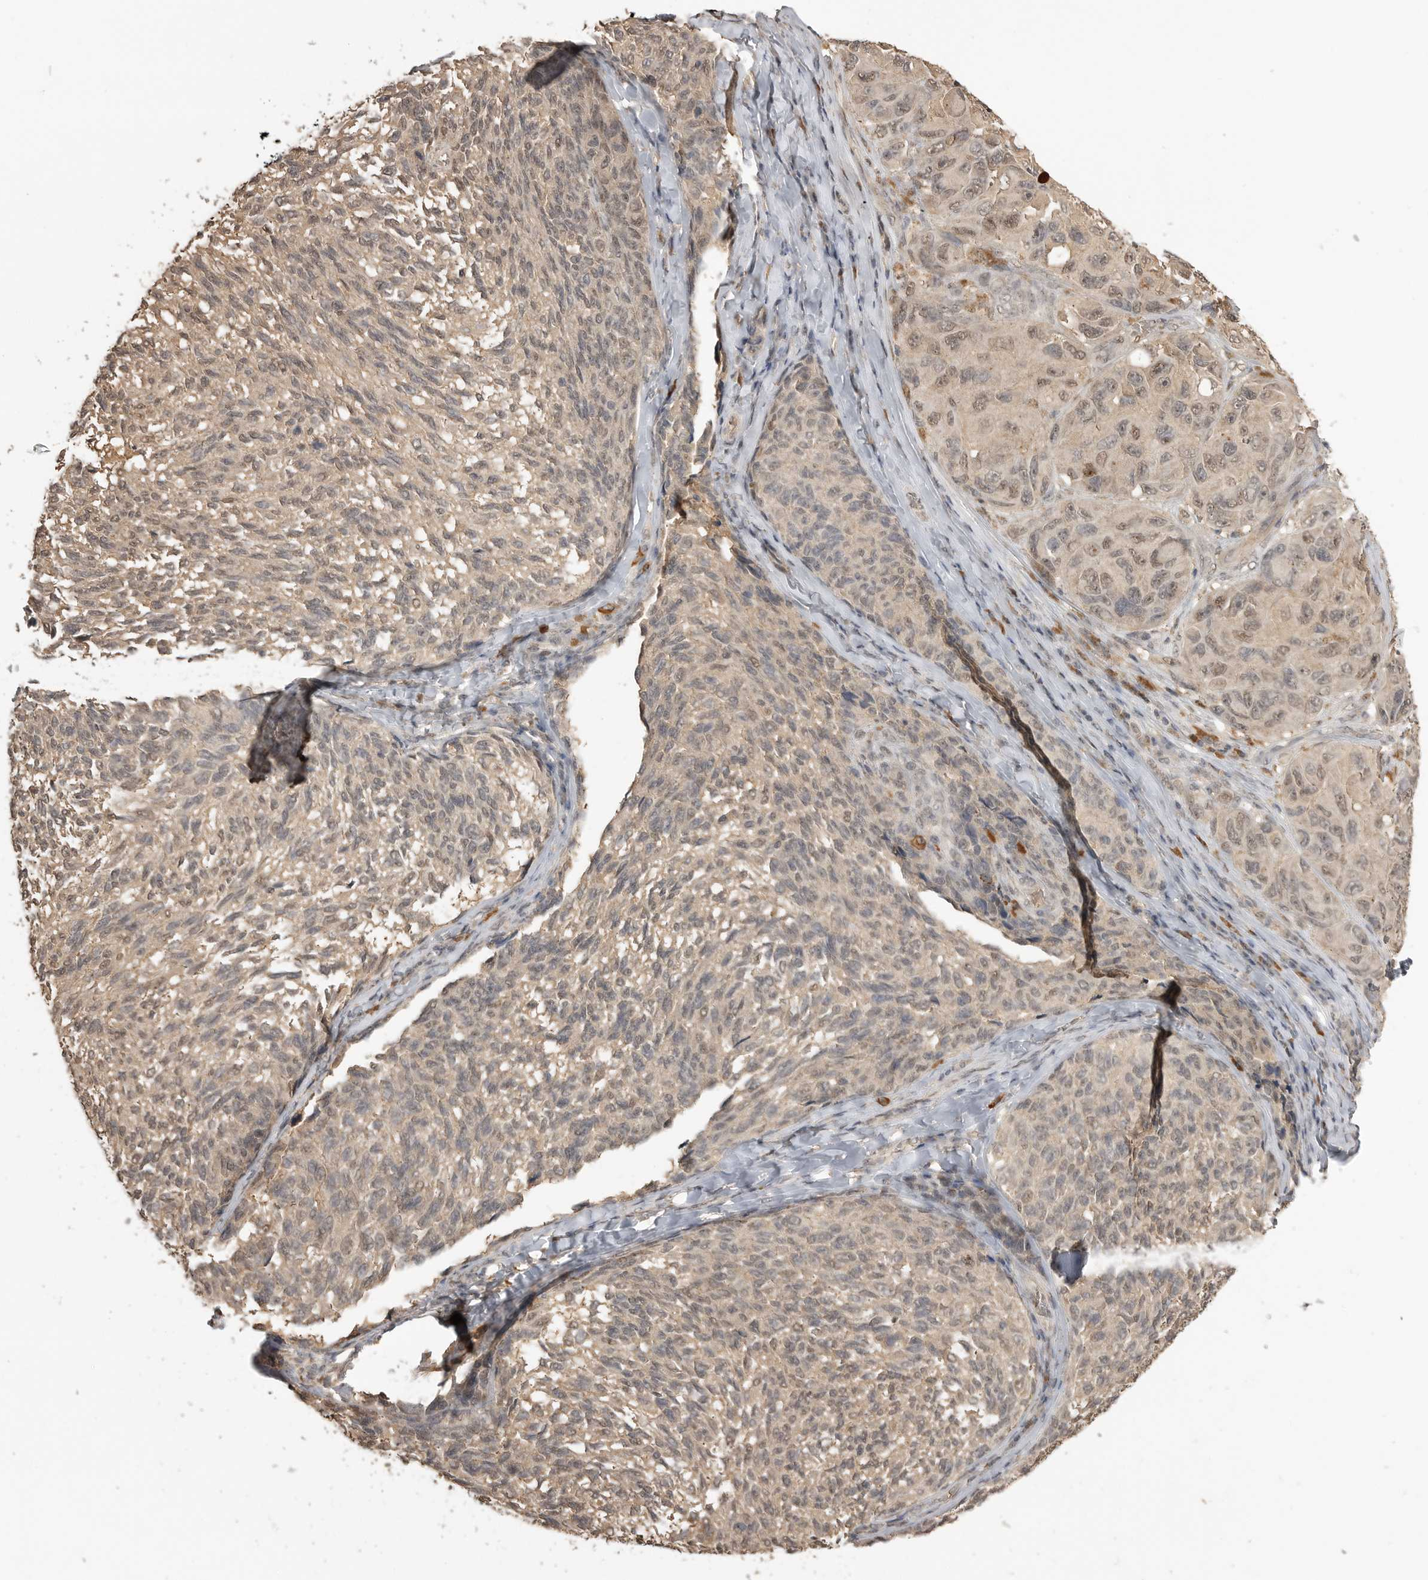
{"staining": {"intensity": "moderate", "quantity": ">75%", "location": "nuclear"}, "tissue": "melanoma", "cell_type": "Tumor cells", "image_type": "cancer", "snomed": [{"axis": "morphology", "description": "Malignant melanoma, NOS"}, {"axis": "topography", "description": "Skin"}], "caption": "This histopathology image shows IHC staining of melanoma, with medium moderate nuclear expression in approximately >75% of tumor cells.", "gene": "ASPSCR1", "patient": {"sex": "female", "age": 73}}